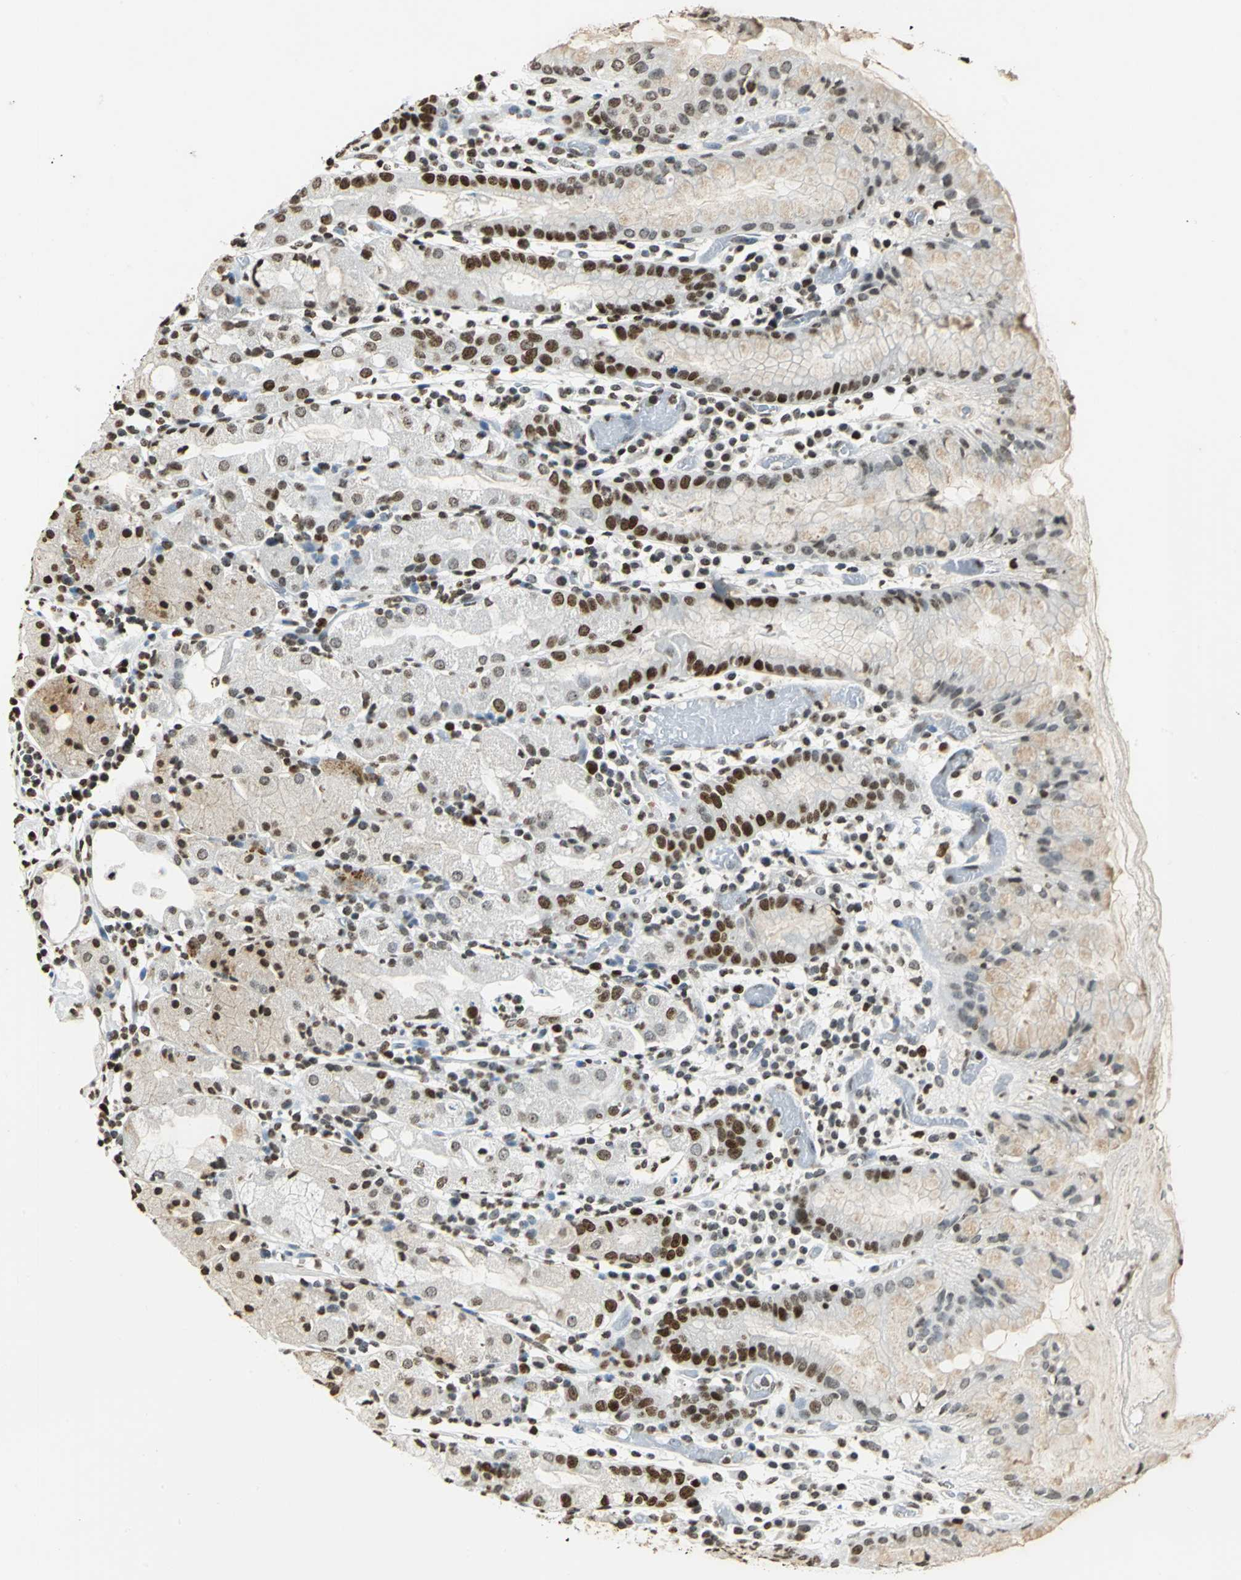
{"staining": {"intensity": "strong", "quantity": "25%-75%", "location": "cytoplasmic/membranous,nuclear"}, "tissue": "stomach", "cell_type": "Glandular cells", "image_type": "normal", "snomed": [{"axis": "morphology", "description": "Normal tissue, NOS"}, {"axis": "topography", "description": "Stomach"}, {"axis": "topography", "description": "Stomach, lower"}], "caption": "IHC (DAB (3,3'-diaminobenzidine)) staining of benign human stomach displays strong cytoplasmic/membranous,nuclear protein expression in about 25%-75% of glandular cells.", "gene": "MCM4", "patient": {"sex": "female", "age": 75}}